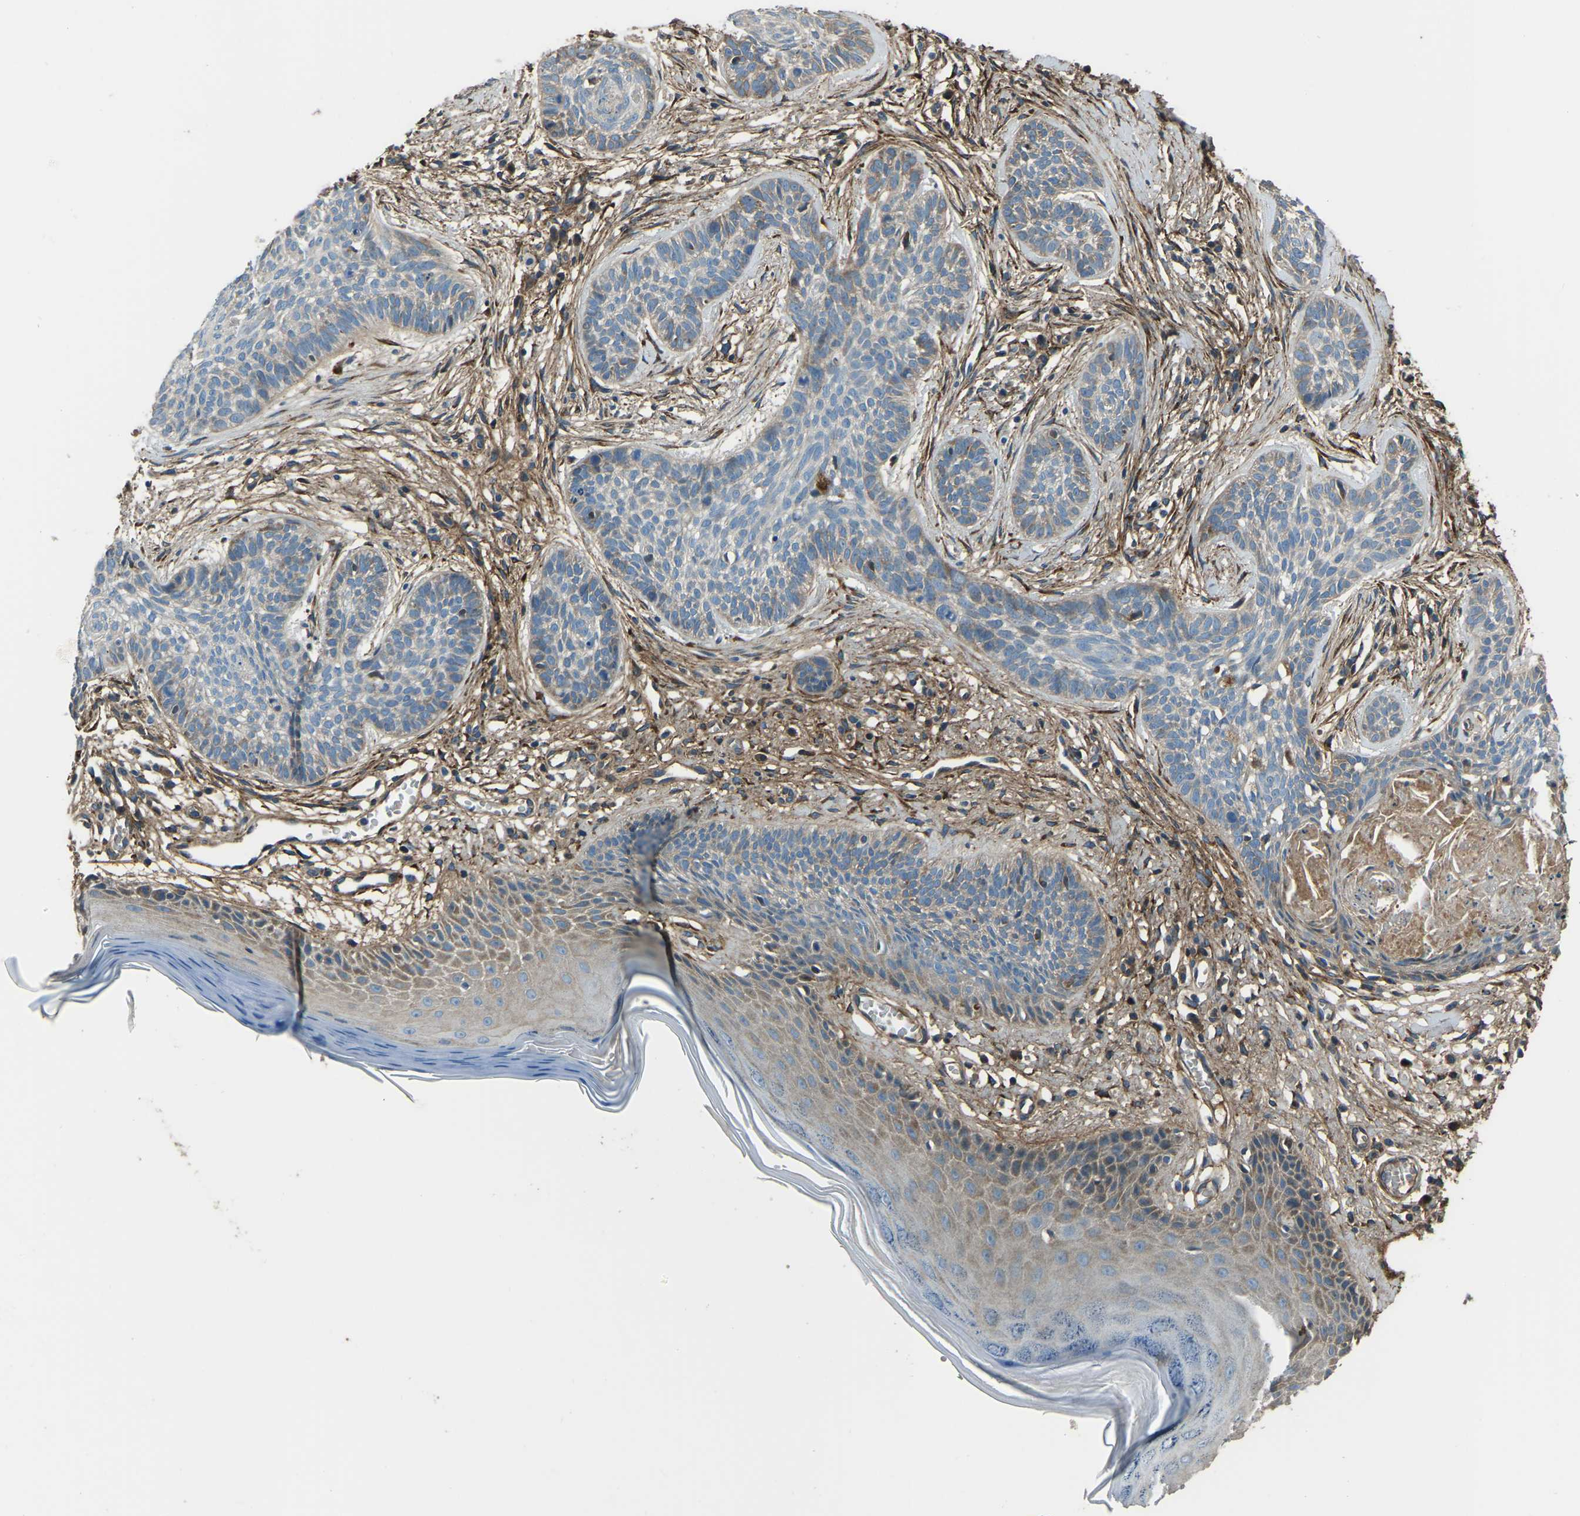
{"staining": {"intensity": "moderate", "quantity": "<25%", "location": "cytoplasmic/membranous"}, "tissue": "skin cancer", "cell_type": "Tumor cells", "image_type": "cancer", "snomed": [{"axis": "morphology", "description": "Basal cell carcinoma"}, {"axis": "topography", "description": "Skin"}], "caption": "A brown stain shows moderate cytoplasmic/membranous staining of a protein in human skin basal cell carcinoma tumor cells. (DAB (3,3'-diaminobenzidine) IHC with brightfield microscopy, high magnification).", "gene": "COL3A1", "patient": {"sex": "female", "age": 59}}